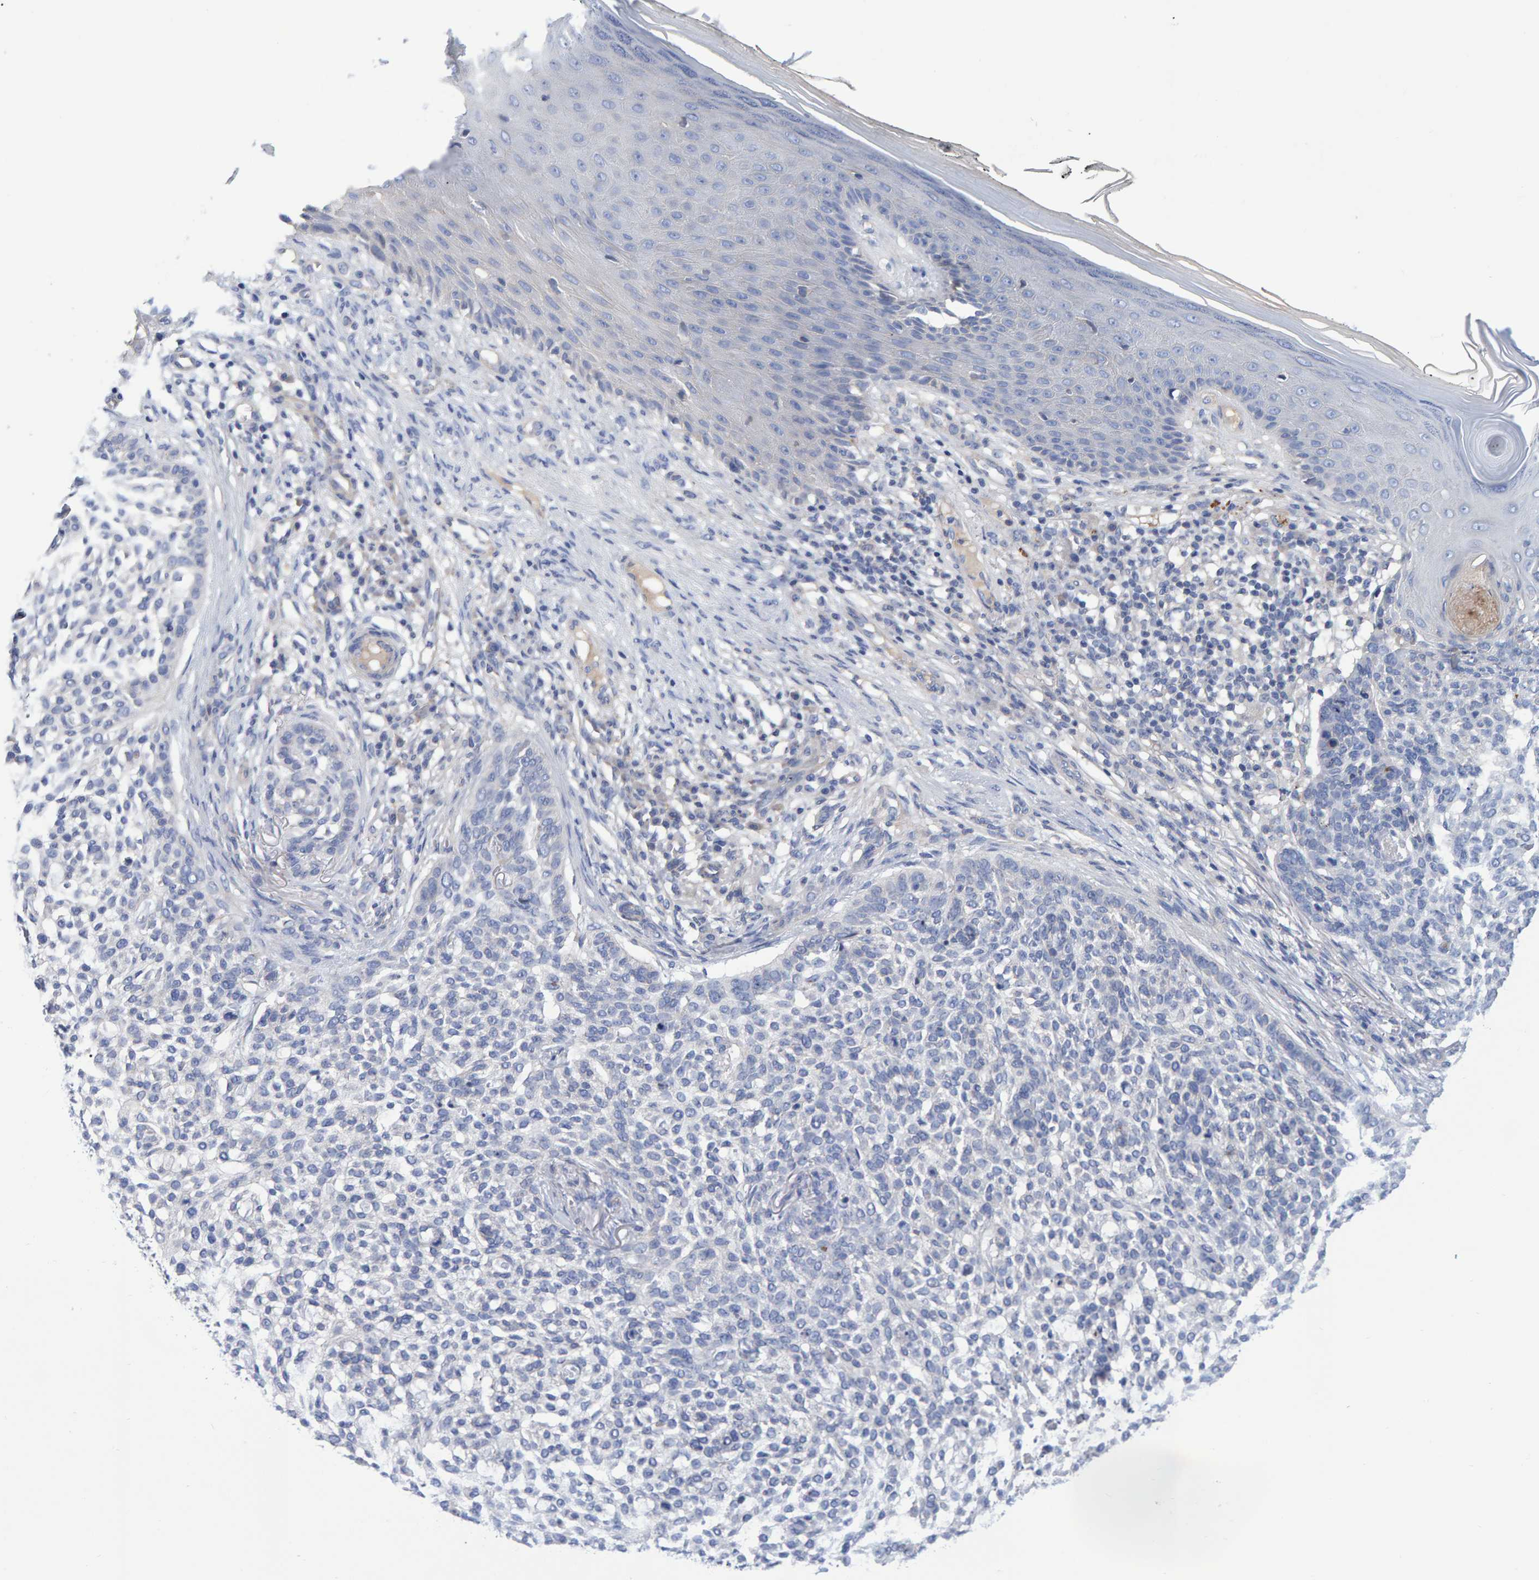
{"staining": {"intensity": "negative", "quantity": "none", "location": "none"}, "tissue": "skin cancer", "cell_type": "Tumor cells", "image_type": "cancer", "snomed": [{"axis": "morphology", "description": "Basal cell carcinoma"}, {"axis": "topography", "description": "Skin"}], "caption": "Immunohistochemistry of skin cancer exhibits no staining in tumor cells.", "gene": "EFR3A", "patient": {"sex": "female", "age": 64}}